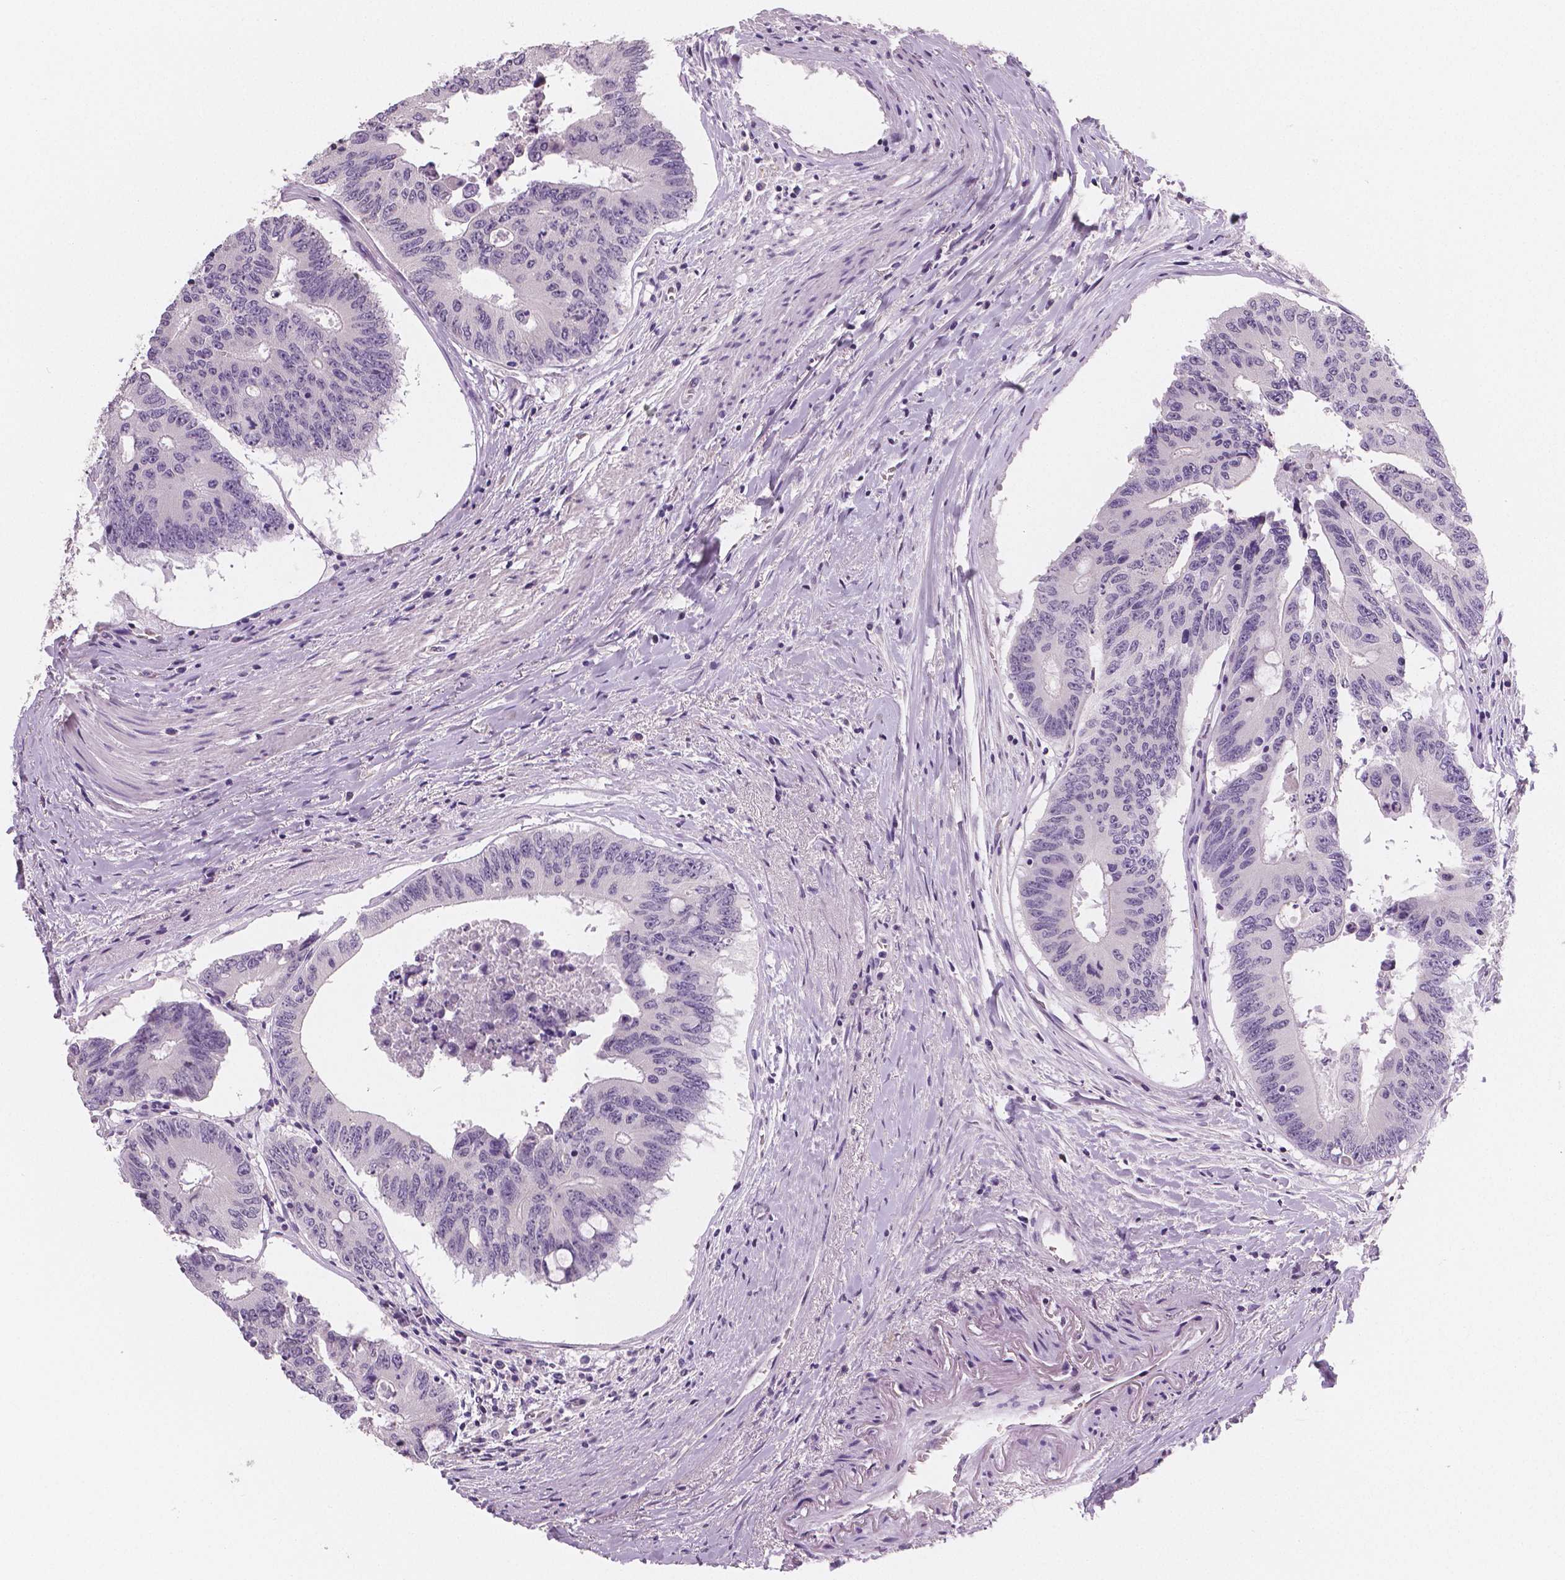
{"staining": {"intensity": "negative", "quantity": "none", "location": "none"}, "tissue": "colorectal cancer", "cell_type": "Tumor cells", "image_type": "cancer", "snomed": [{"axis": "morphology", "description": "Adenocarcinoma, NOS"}, {"axis": "topography", "description": "Rectum"}], "caption": "Immunohistochemistry histopathology image of neoplastic tissue: colorectal cancer stained with DAB (3,3'-diaminobenzidine) demonstrates no significant protein positivity in tumor cells.", "gene": "TSPAN7", "patient": {"sex": "male", "age": 59}}